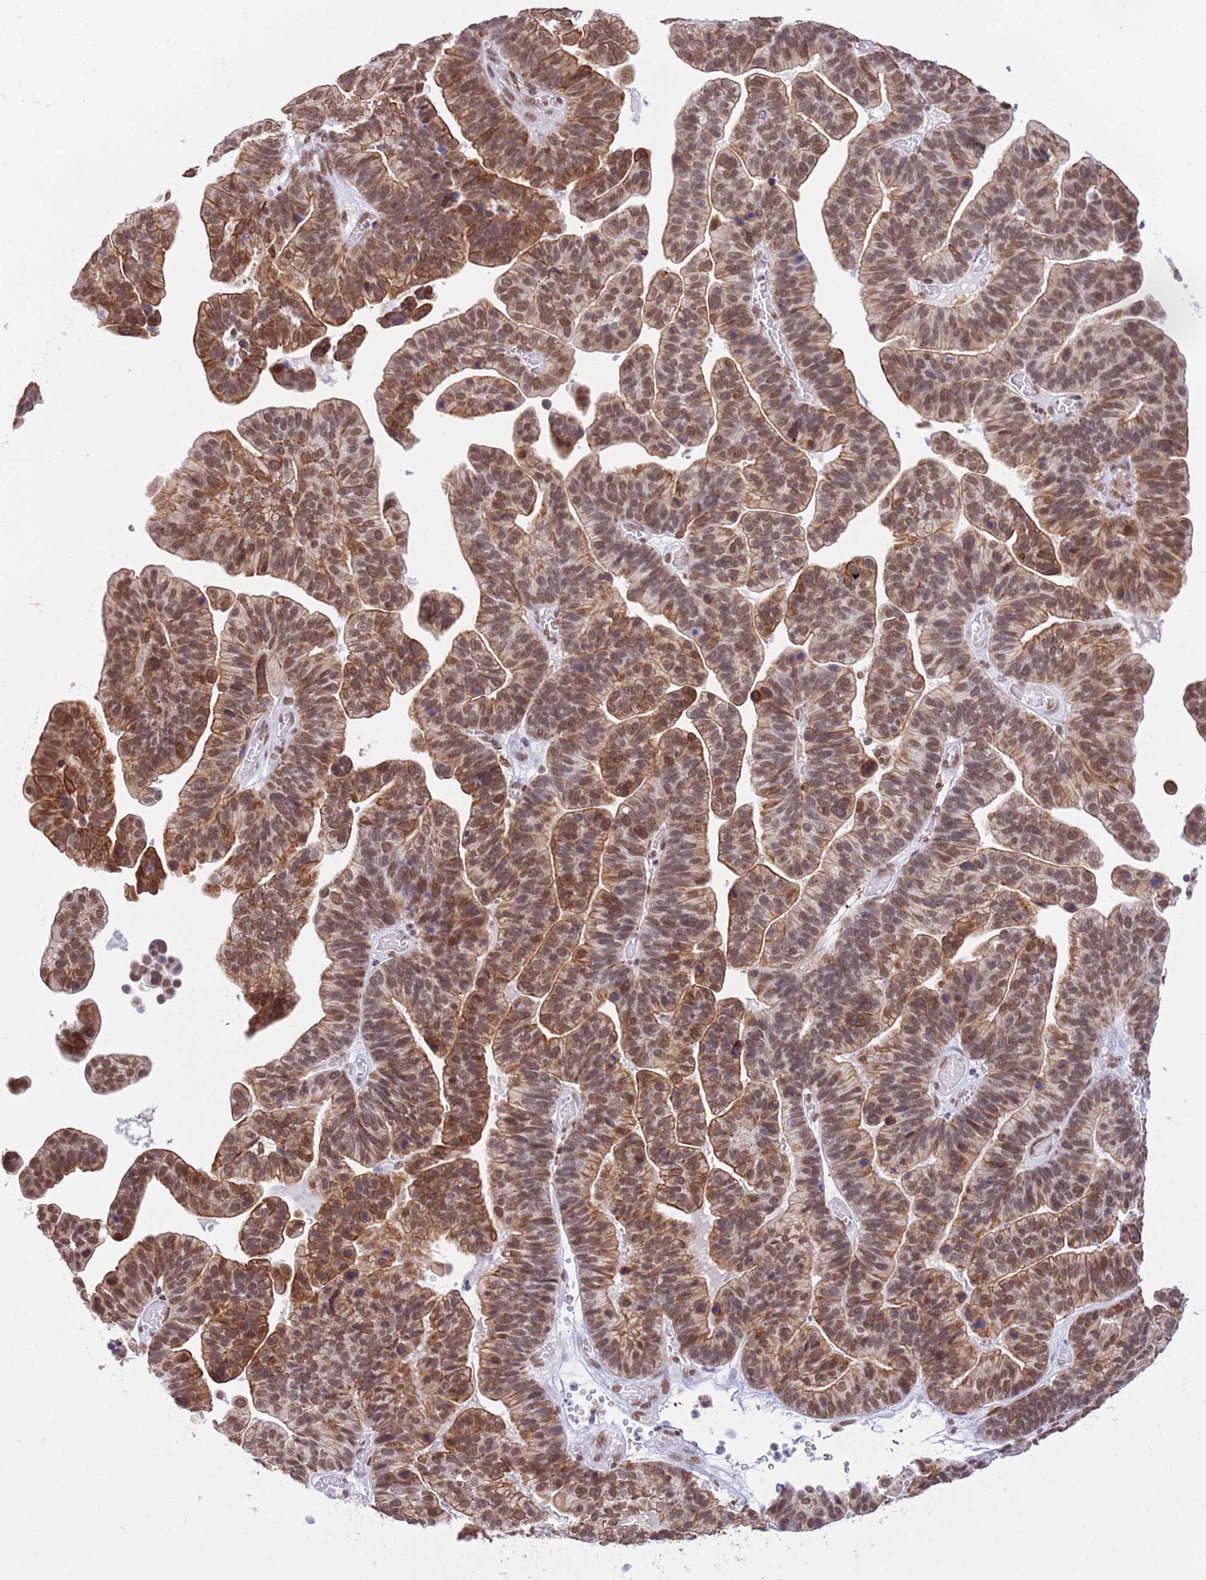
{"staining": {"intensity": "moderate", "quantity": ">75%", "location": "cytoplasmic/membranous,nuclear"}, "tissue": "ovarian cancer", "cell_type": "Tumor cells", "image_type": "cancer", "snomed": [{"axis": "morphology", "description": "Cystadenocarcinoma, serous, NOS"}, {"axis": "topography", "description": "Ovary"}], "caption": "Protein positivity by IHC reveals moderate cytoplasmic/membranous and nuclear staining in approximately >75% of tumor cells in ovarian serous cystadenocarcinoma.", "gene": "TRIM32", "patient": {"sex": "female", "age": 56}}